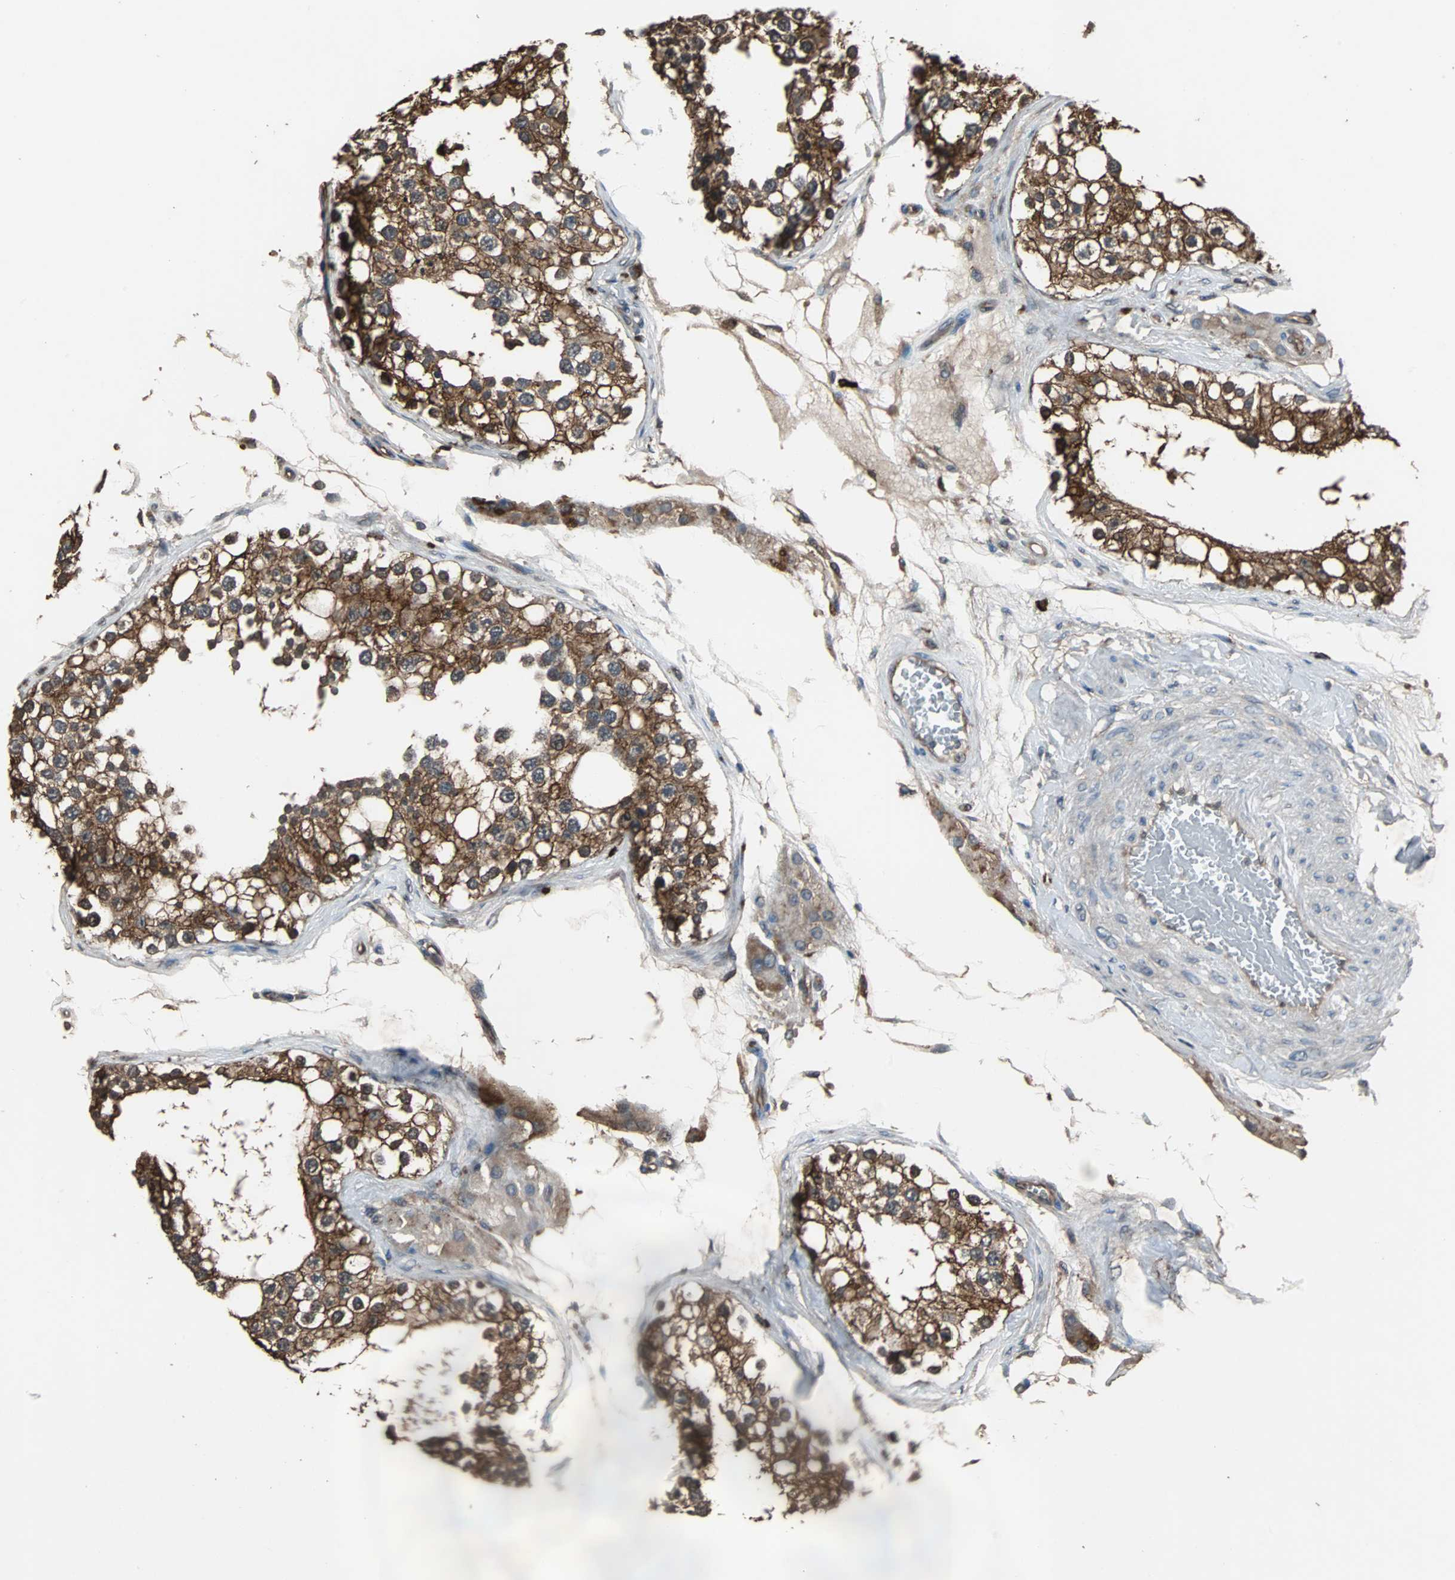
{"staining": {"intensity": "strong", "quantity": ">75%", "location": "cytoplasmic/membranous"}, "tissue": "testis", "cell_type": "Cells in seminiferous ducts", "image_type": "normal", "snomed": [{"axis": "morphology", "description": "Normal tissue, NOS"}, {"axis": "topography", "description": "Testis"}], "caption": "Cells in seminiferous ducts exhibit strong cytoplasmic/membranous expression in approximately >75% of cells in benign testis. (DAB (3,3'-diaminobenzidine) = brown stain, brightfield microscopy at high magnification).", "gene": "NDRG1", "patient": {"sex": "male", "age": 68}}